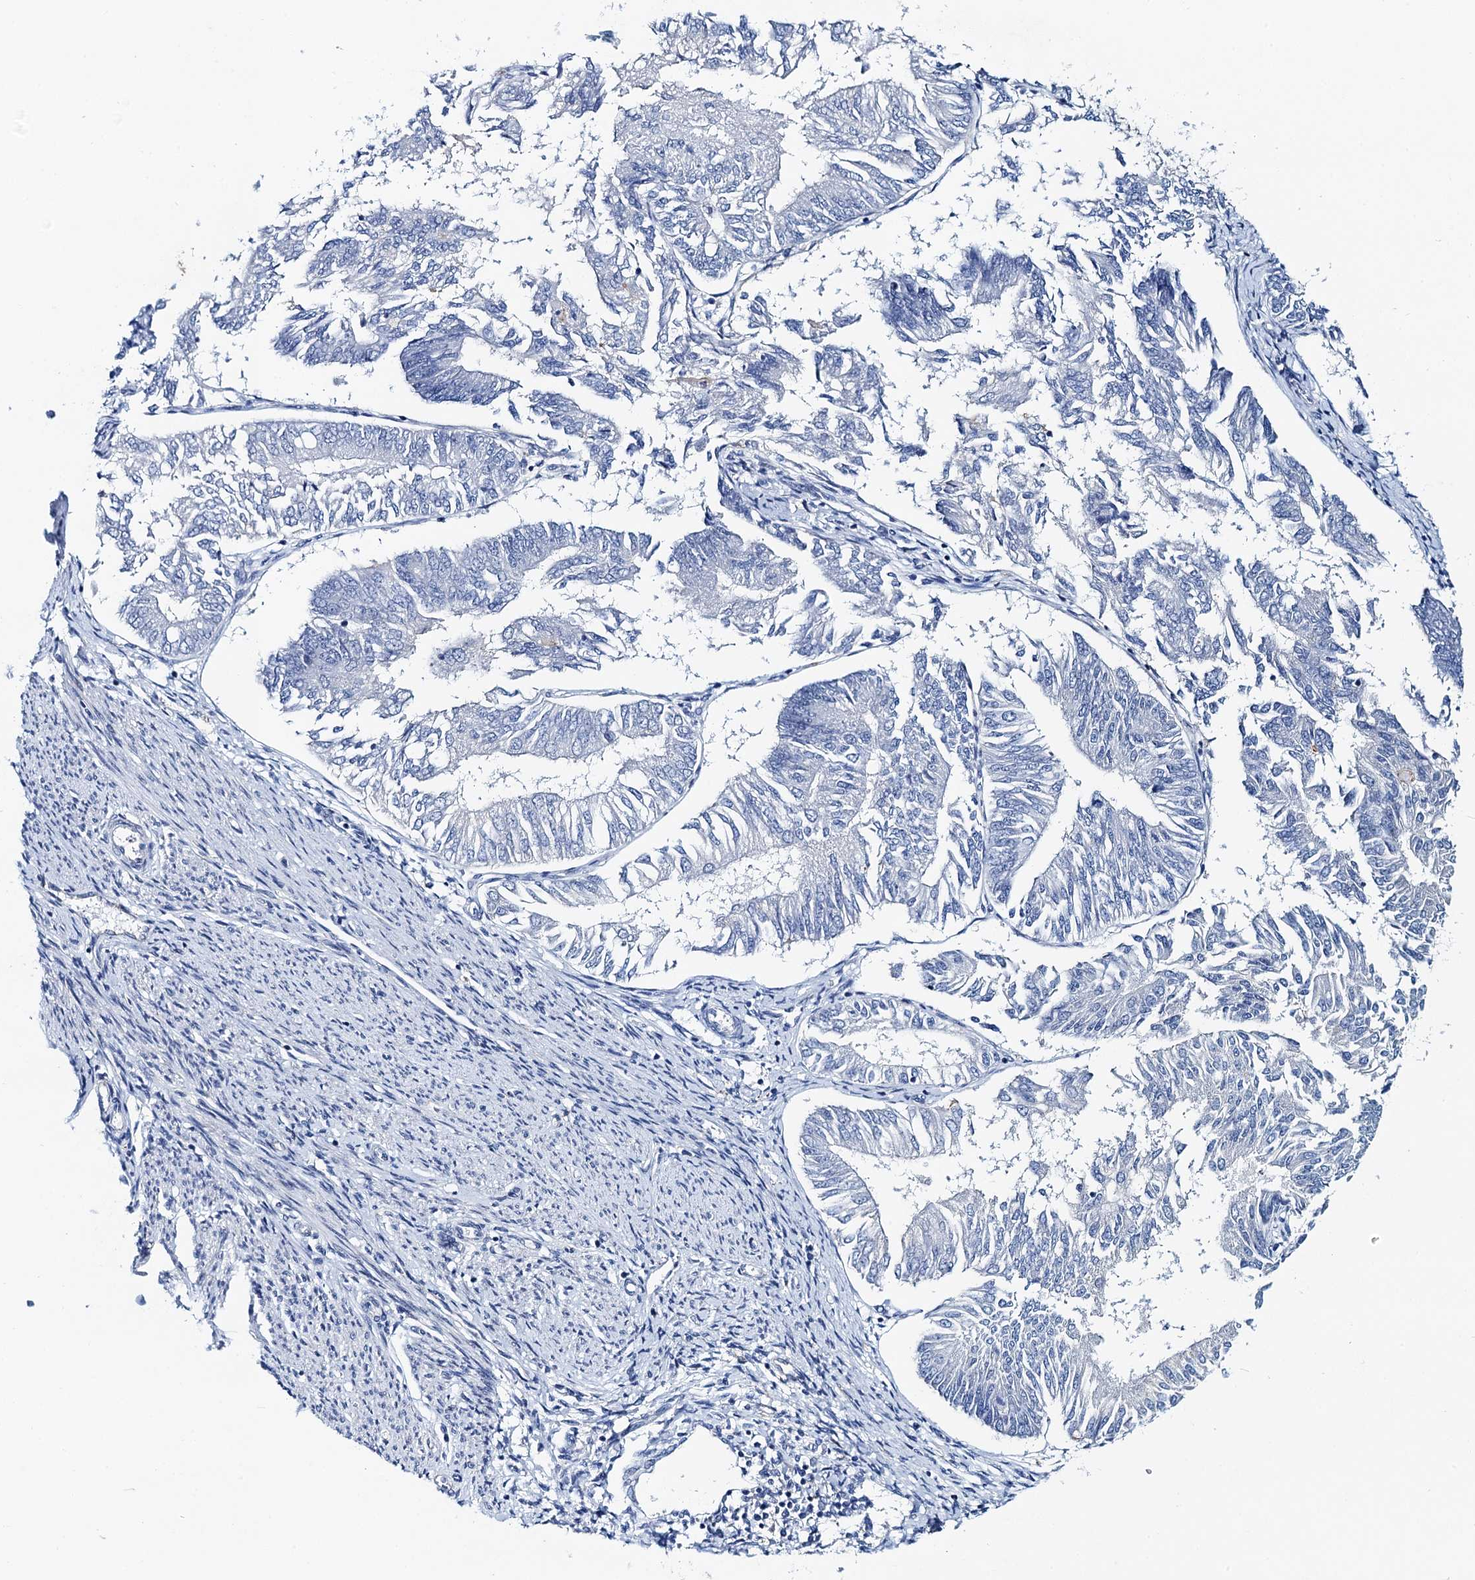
{"staining": {"intensity": "negative", "quantity": "none", "location": "none"}, "tissue": "endometrial cancer", "cell_type": "Tumor cells", "image_type": "cancer", "snomed": [{"axis": "morphology", "description": "Adenocarcinoma, NOS"}, {"axis": "topography", "description": "Endometrium"}], "caption": "Histopathology image shows no protein expression in tumor cells of adenocarcinoma (endometrial) tissue. The staining is performed using DAB (3,3'-diaminobenzidine) brown chromogen with nuclei counter-stained in using hematoxylin.", "gene": "NBEA", "patient": {"sex": "female", "age": 58}}